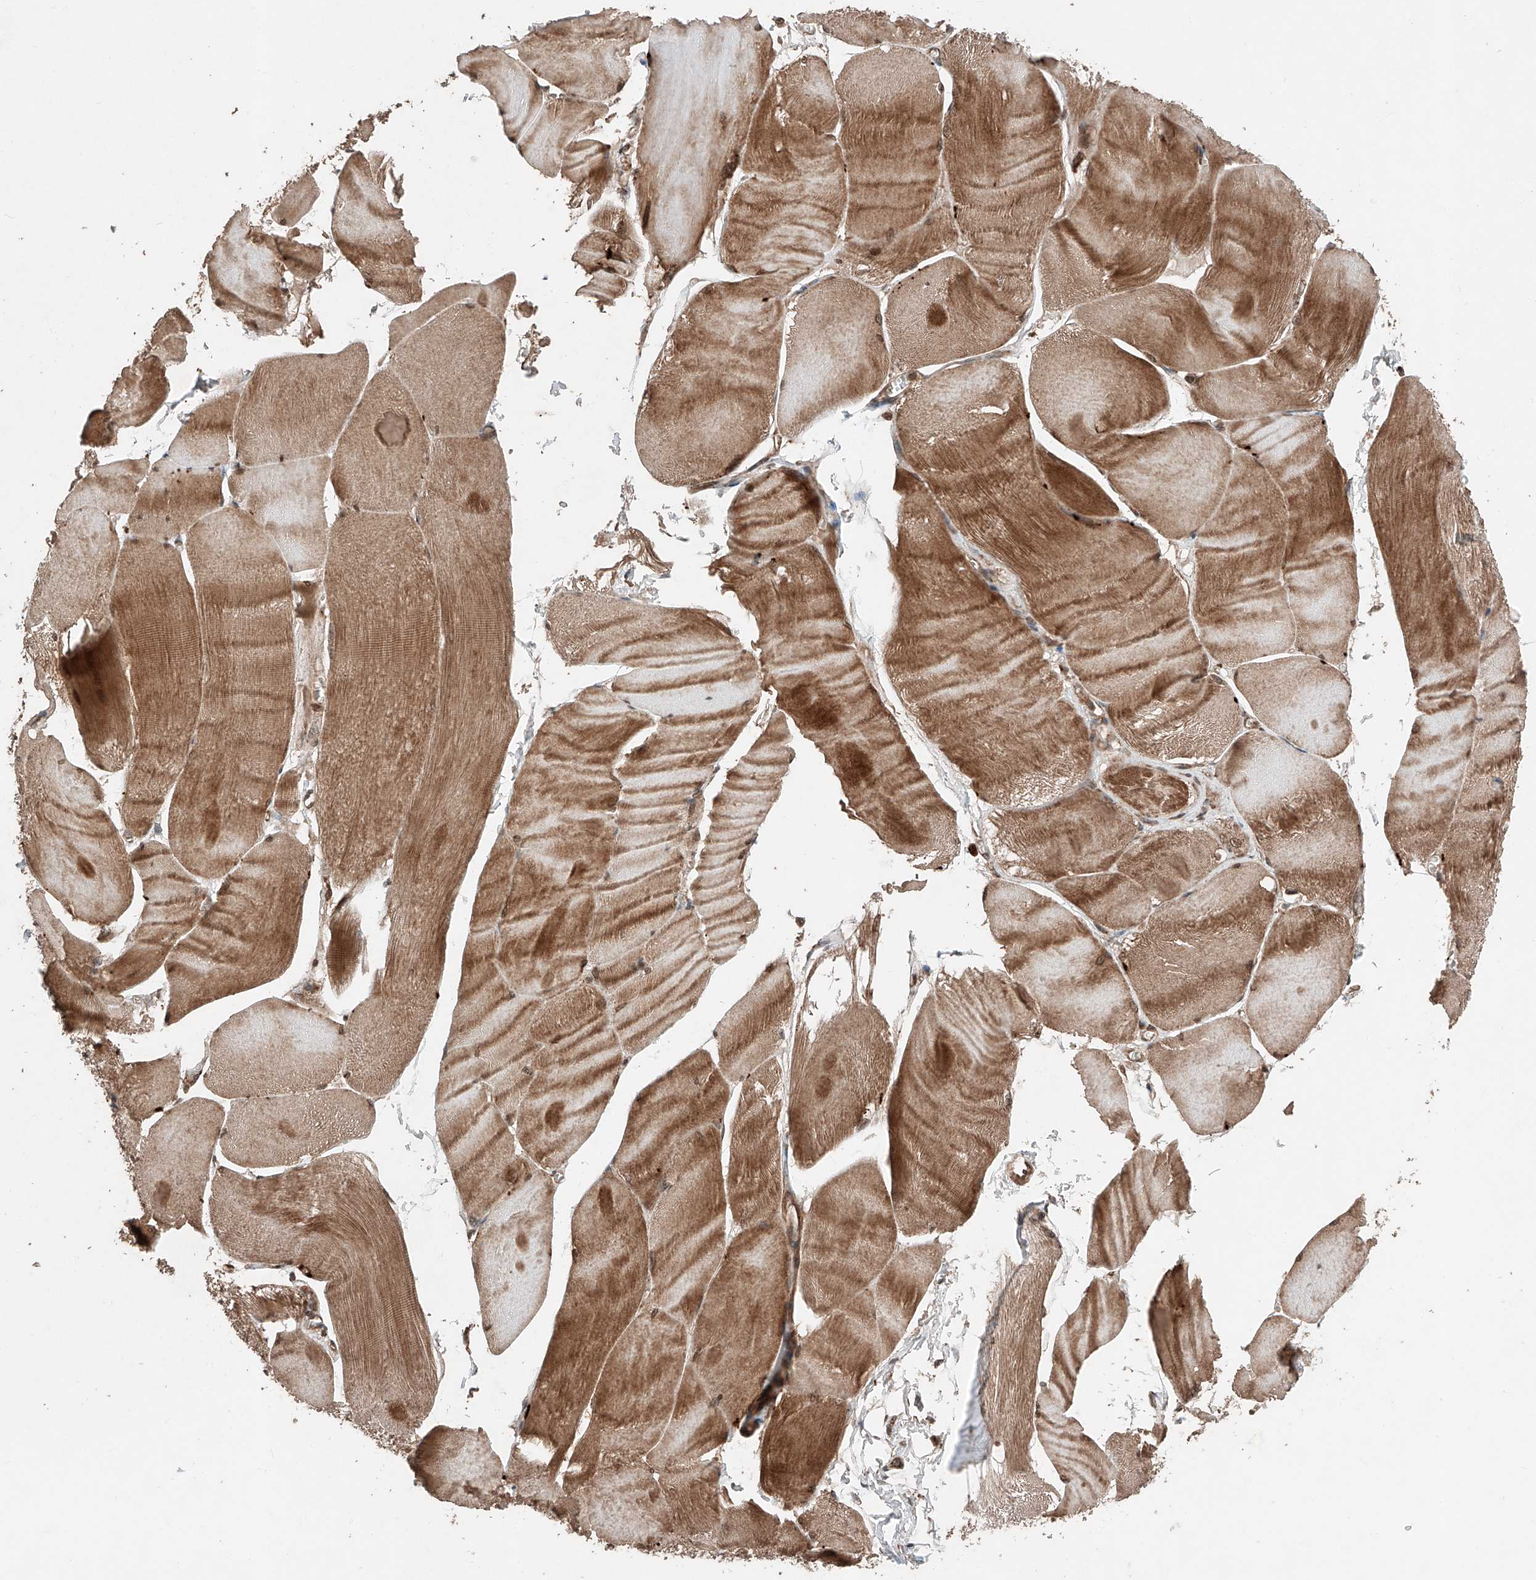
{"staining": {"intensity": "strong", "quantity": "25%-75%", "location": "cytoplasmic/membranous"}, "tissue": "skeletal muscle", "cell_type": "Myocytes", "image_type": "normal", "snomed": [{"axis": "morphology", "description": "Normal tissue, NOS"}, {"axis": "morphology", "description": "Basal cell carcinoma"}, {"axis": "topography", "description": "Skeletal muscle"}], "caption": "Immunohistochemical staining of normal skeletal muscle demonstrates high levels of strong cytoplasmic/membranous staining in approximately 25%-75% of myocytes.", "gene": "ZSCAN29", "patient": {"sex": "female", "age": 64}}